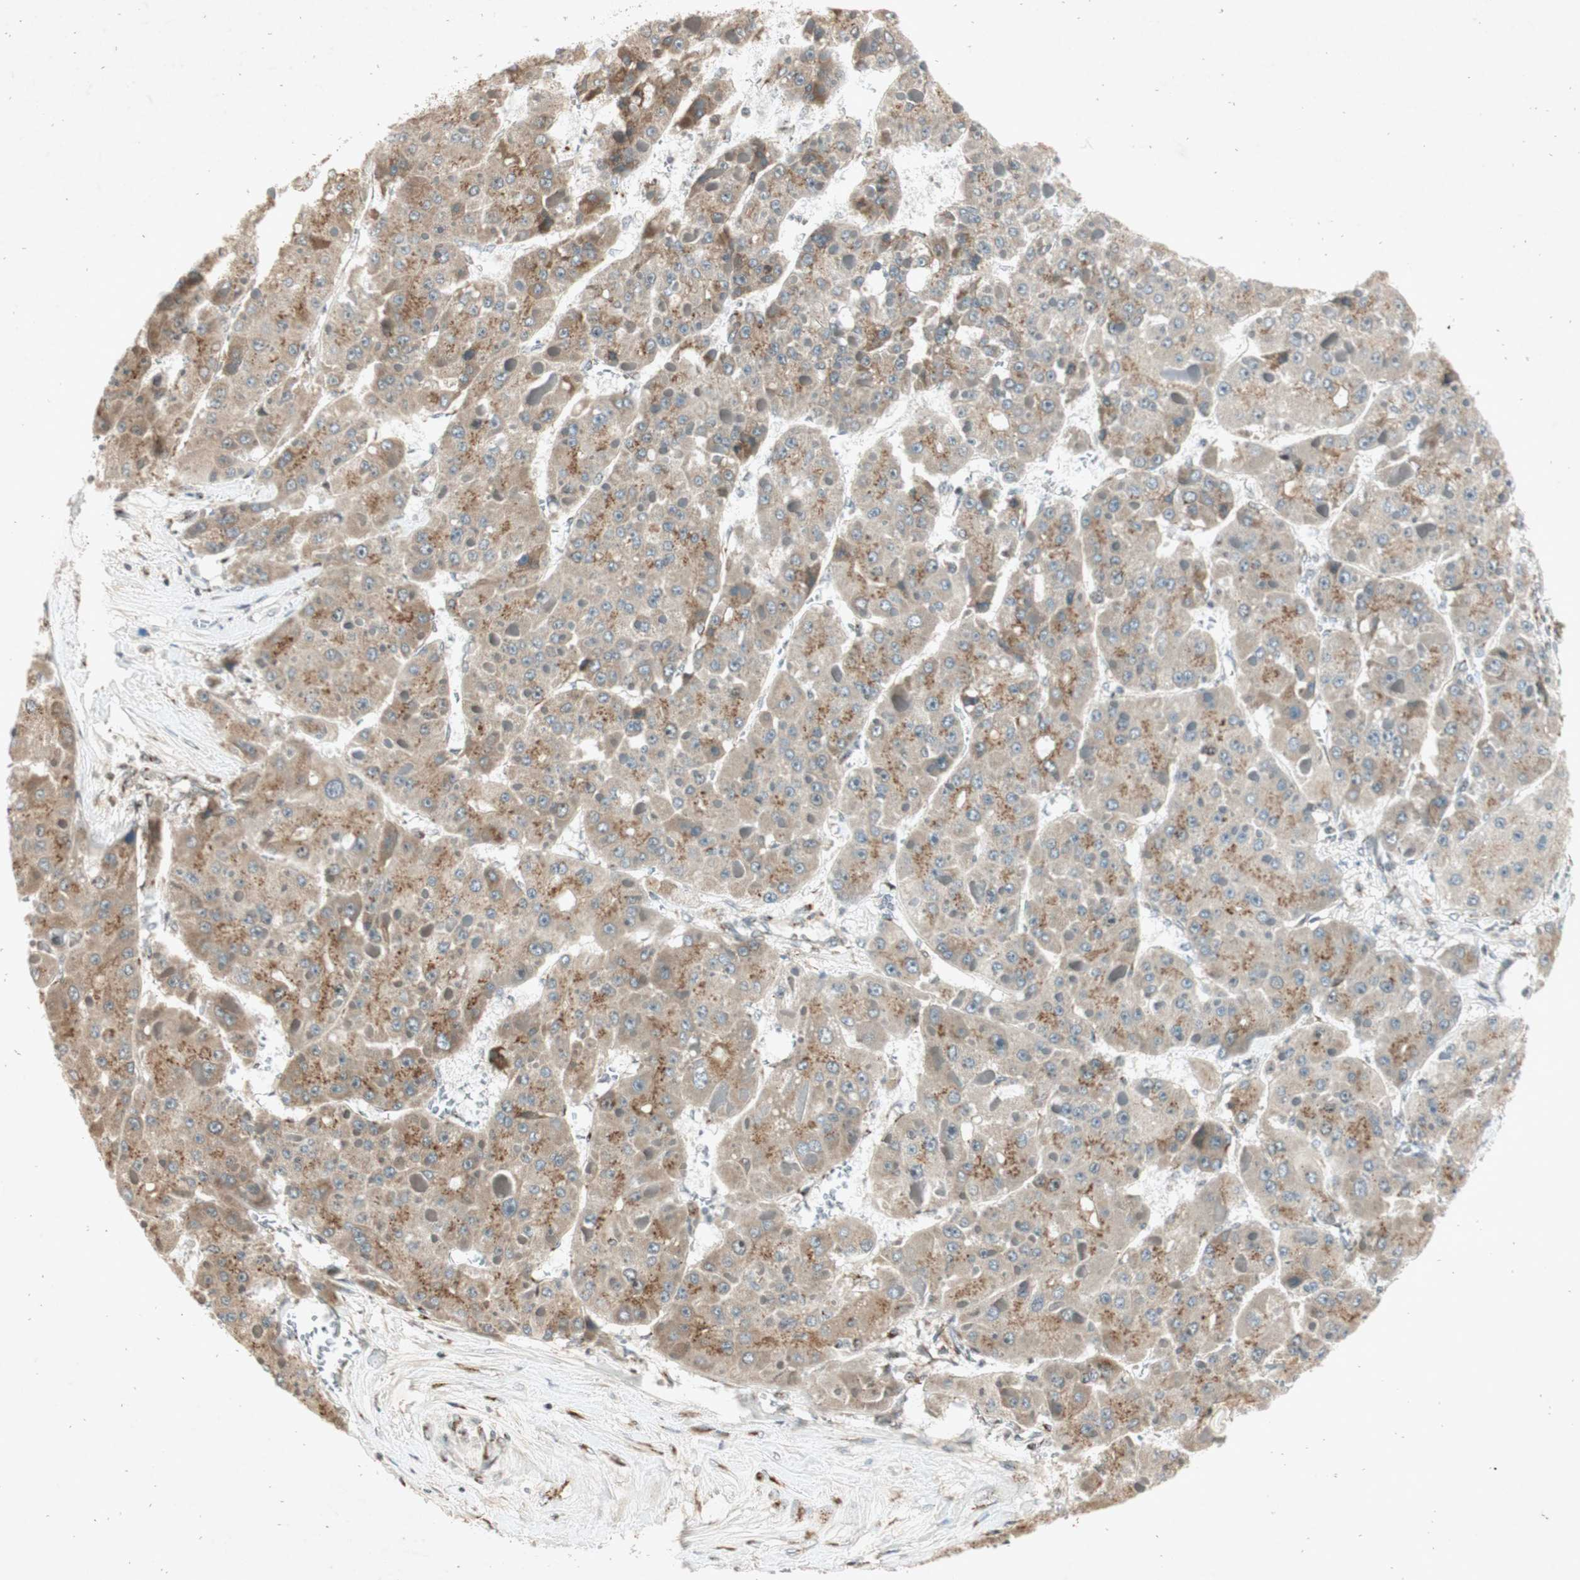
{"staining": {"intensity": "weak", "quantity": ">75%", "location": "cytoplasmic/membranous"}, "tissue": "liver cancer", "cell_type": "Tumor cells", "image_type": "cancer", "snomed": [{"axis": "morphology", "description": "Carcinoma, Hepatocellular, NOS"}, {"axis": "topography", "description": "Liver"}], "caption": "The micrograph shows staining of liver hepatocellular carcinoma, revealing weak cytoplasmic/membranous protein expression (brown color) within tumor cells. The protein is shown in brown color, while the nuclei are stained blue.", "gene": "NEO1", "patient": {"sex": "female", "age": 73}}